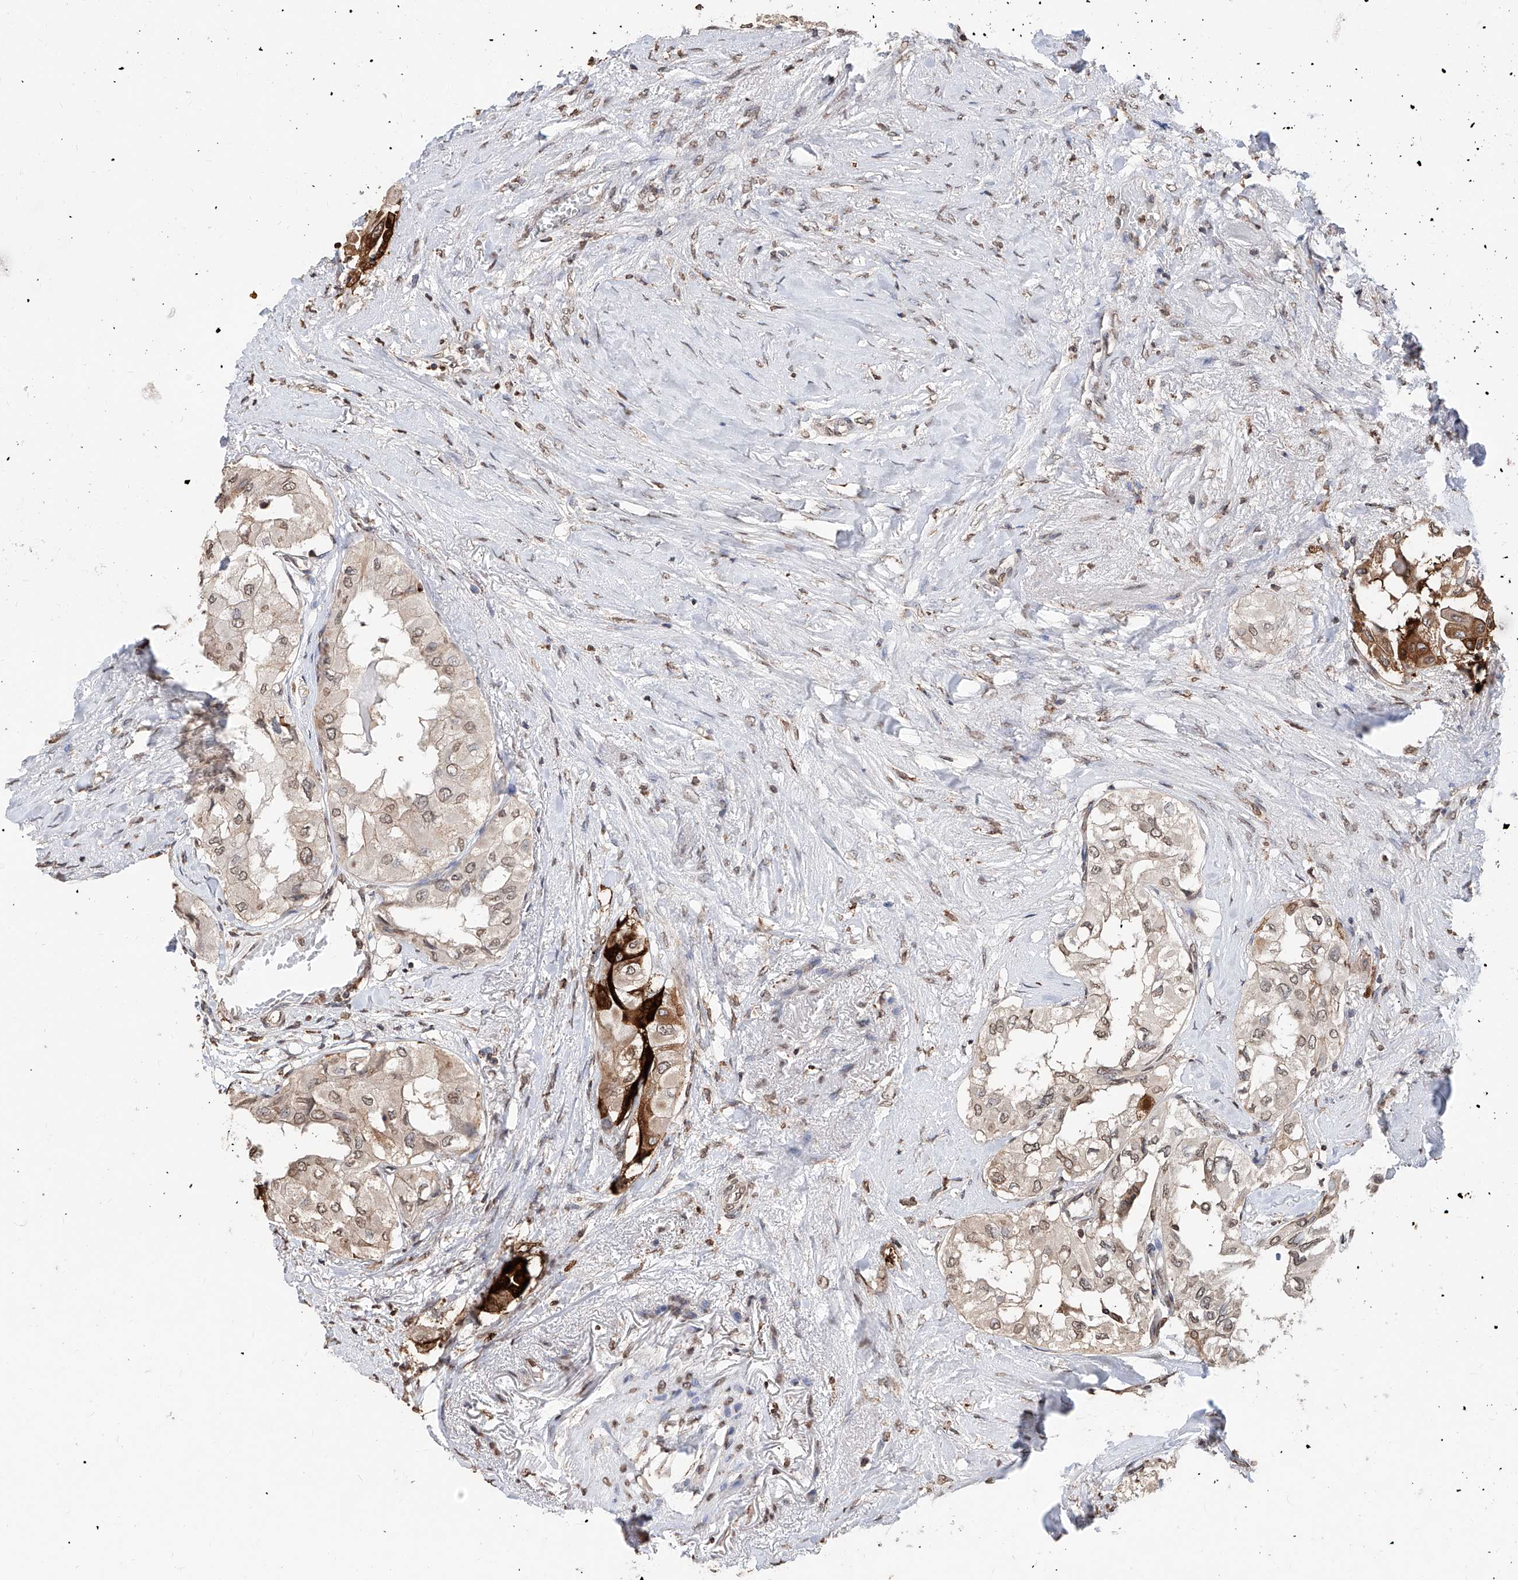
{"staining": {"intensity": "strong", "quantity": "<25%", "location": "cytoplasmic/membranous,nuclear"}, "tissue": "thyroid cancer", "cell_type": "Tumor cells", "image_type": "cancer", "snomed": [{"axis": "morphology", "description": "Papillary adenocarcinoma, NOS"}, {"axis": "topography", "description": "Thyroid gland"}], "caption": "This is a histology image of immunohistochemistry staining of papillary adenocarcinoma (thyroid), which shows strong positivity in the cytoplasmic/membranous and nuclear of tumor cells.", "gene": "RP9", "patient": {"sex": "female", "age": 59}}